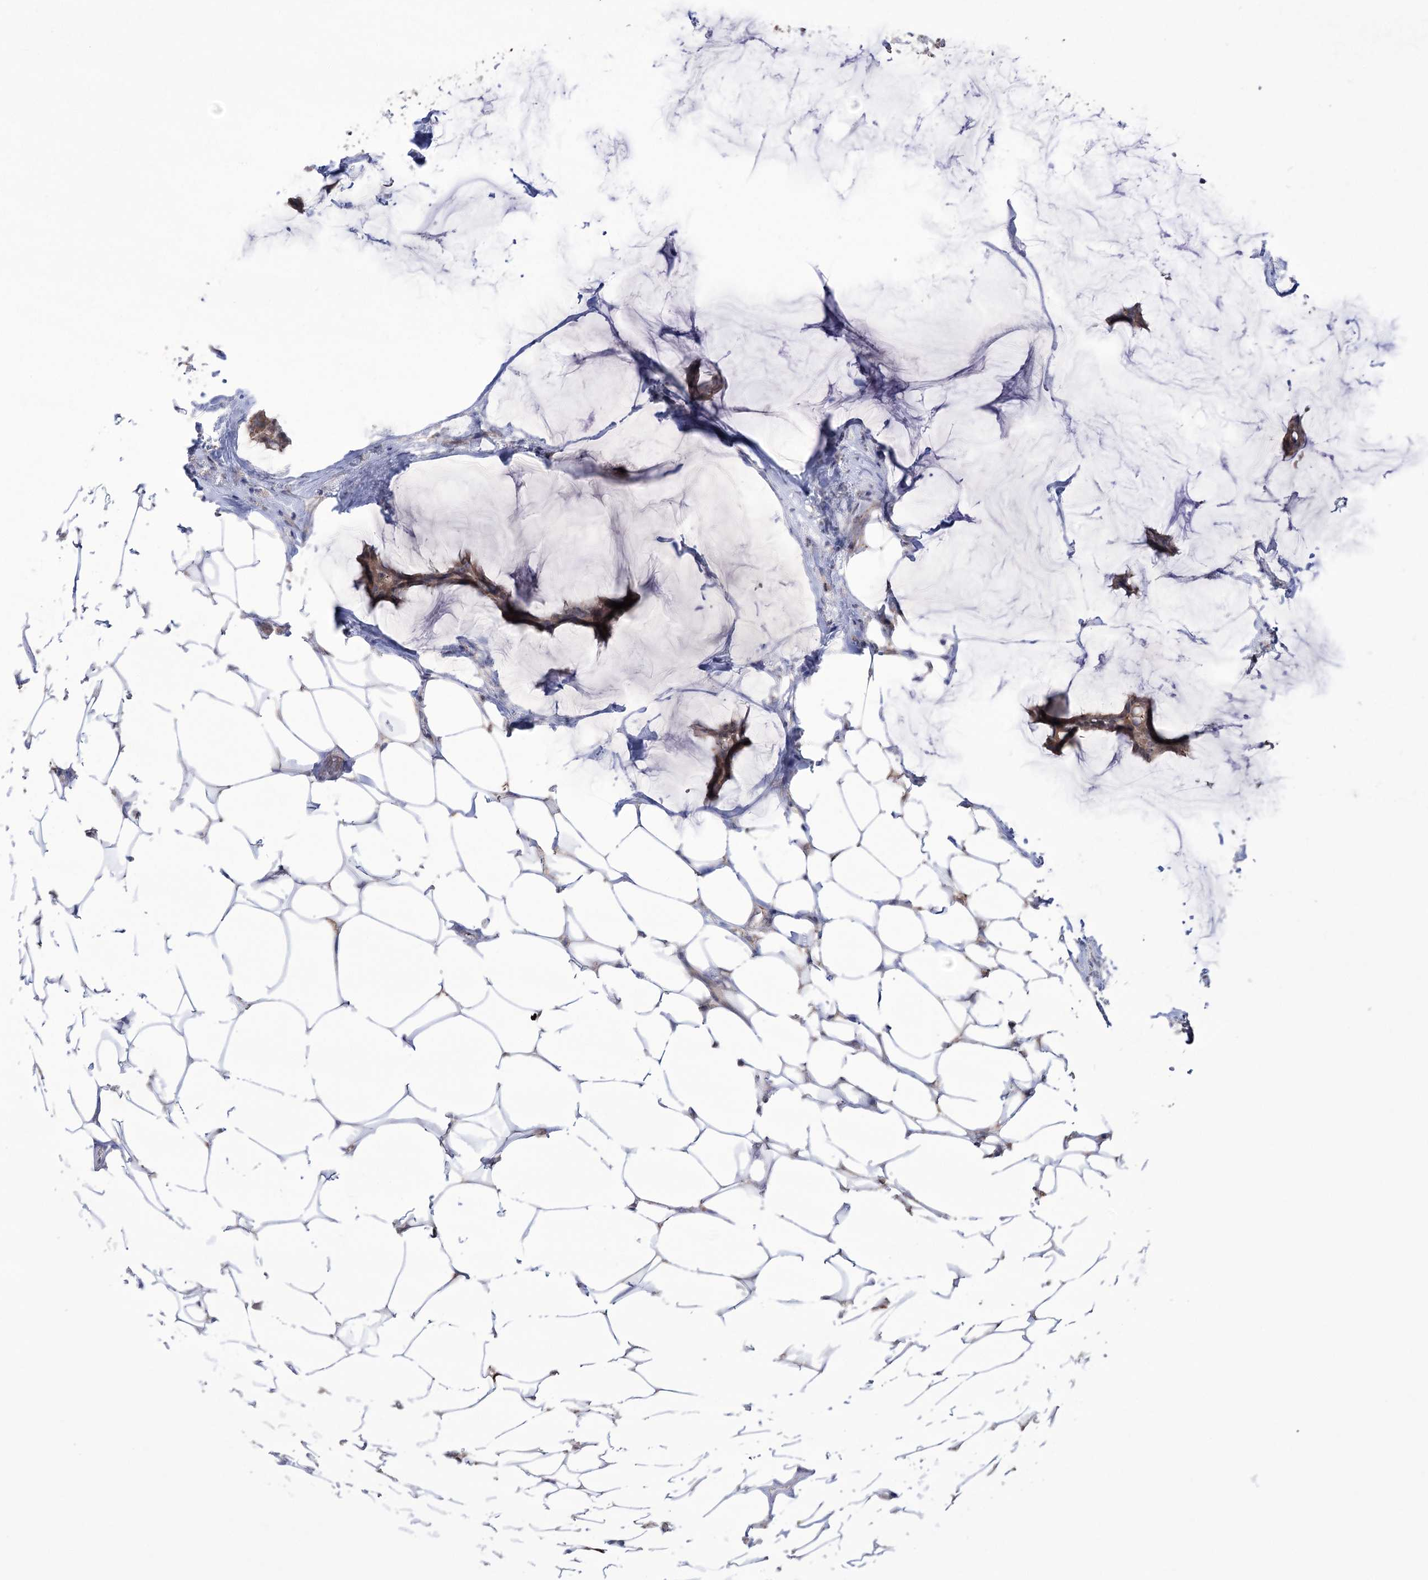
{"staining": {"intensity": "weak", "quantity": ">75%", "location": "cytoplasmic/membranous"}, "tissue": "breast cancer", "cell_type": "Tumor cells", "image_type": "cancer", "snomed": [{"axis": "morphology", "description": "Duct carcinoma"}, {"axis": "topography", "description": "Breast"}], "caption": "The immunohistochemical stain highlights weak cytoplasmic/membranous staining in tumor cells of breast cancer tissue. The staining was performed using DAB (3,3'-diaminobenzidine), with brown indicating positive protein expression. Nuclei are stained blue with hematoxylin.", "gene": "TRIM71", "patient": {"sex": "female", "age": 93}}